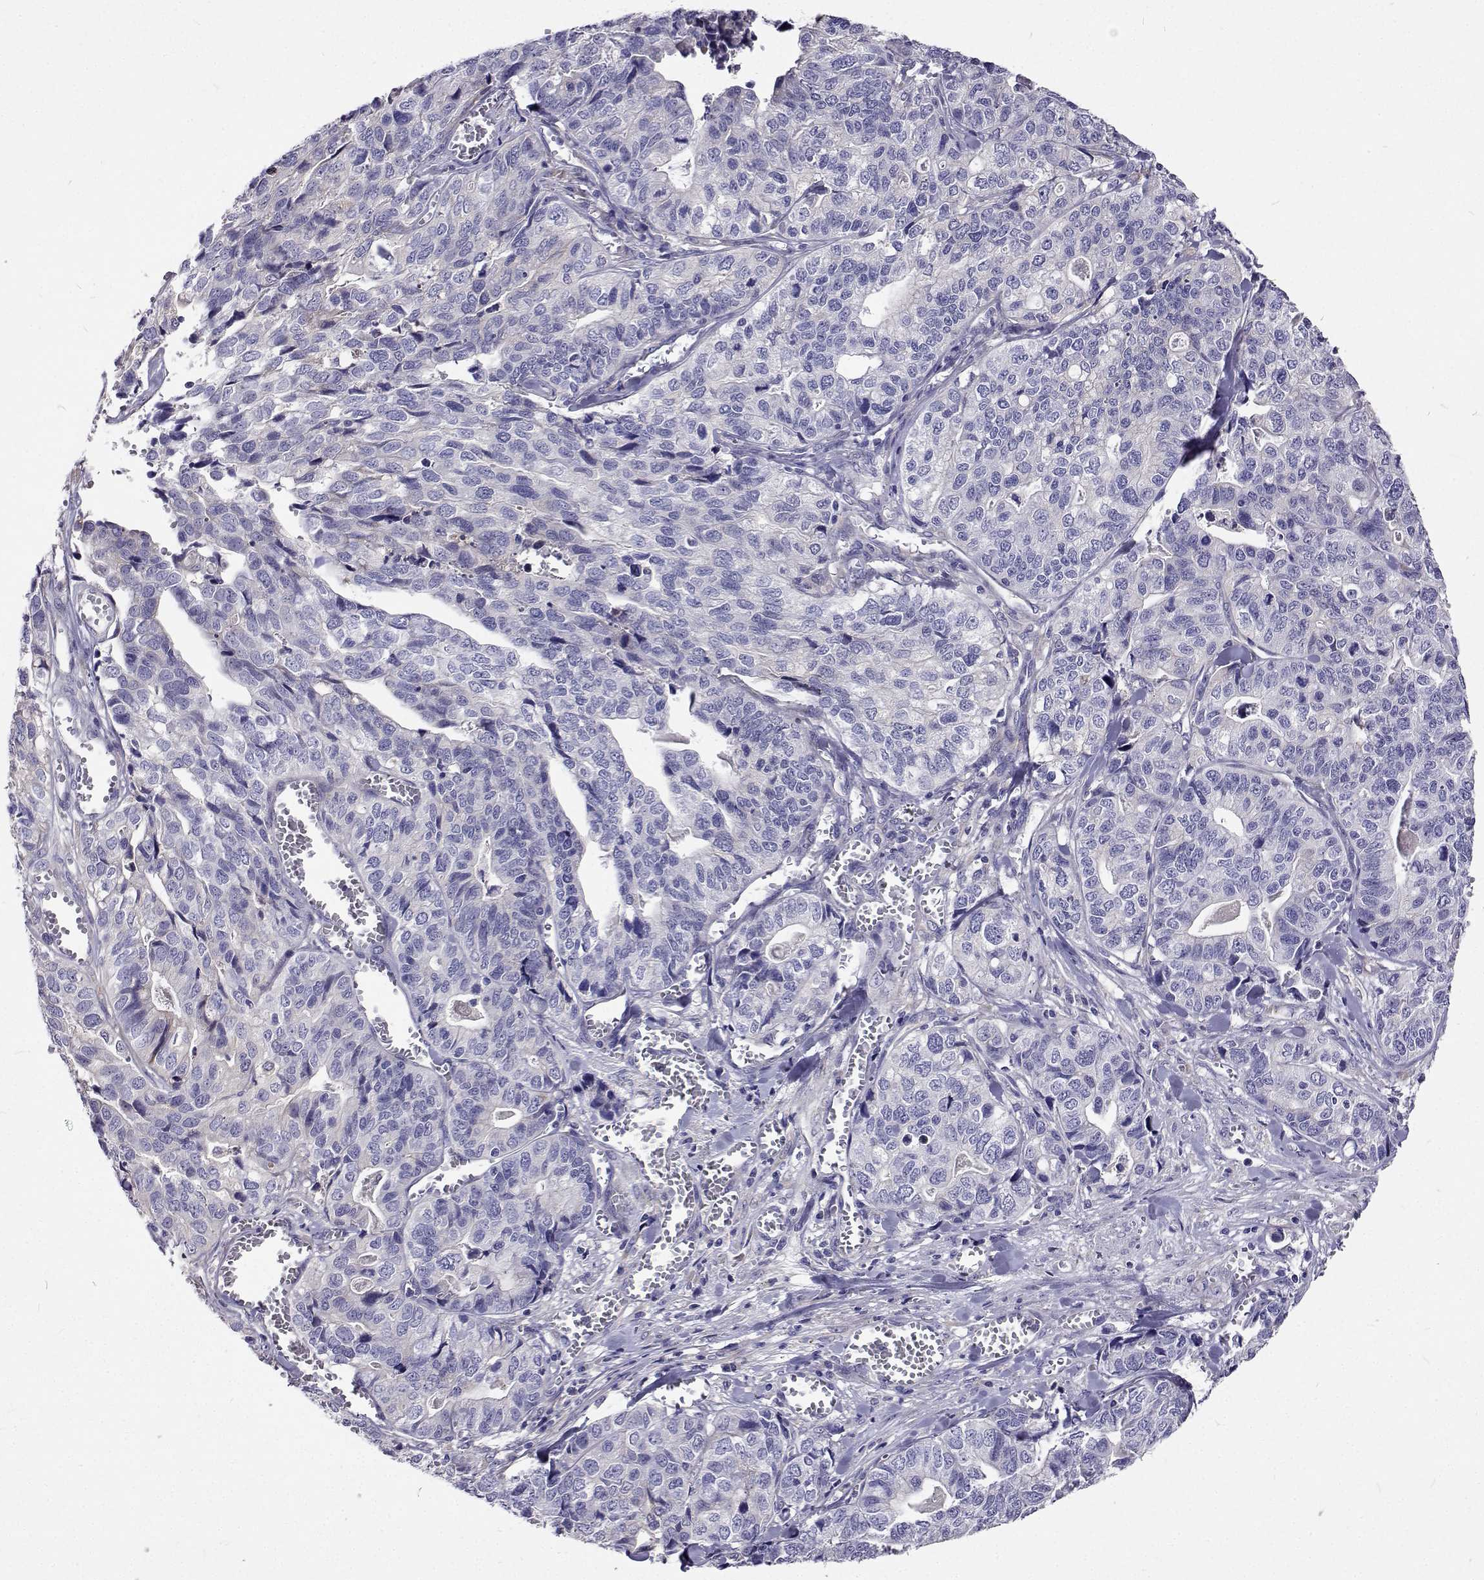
{"staining": {"intensity": "negative", "quantity": "none", "location": "none"}, "tissue": "stomach cancer", "cell_type": "Tumor cells", "image_type": "cancer", "snomed": [{"axis": "morphology", "description": "Adenocarcinoma, NOS"}, {"axis": "topography", "description": "Stomach, upper"}], "caption": "This histopathology image is of stomach cancer (adenocarcinoma) stained with immunohistochemistry to label a protein in brown with the nuclei are counter-stained blue. There is no expression in tumor cells.", "gene": "LHFPL7", "patient": {"sex": "female", "age": 67}}